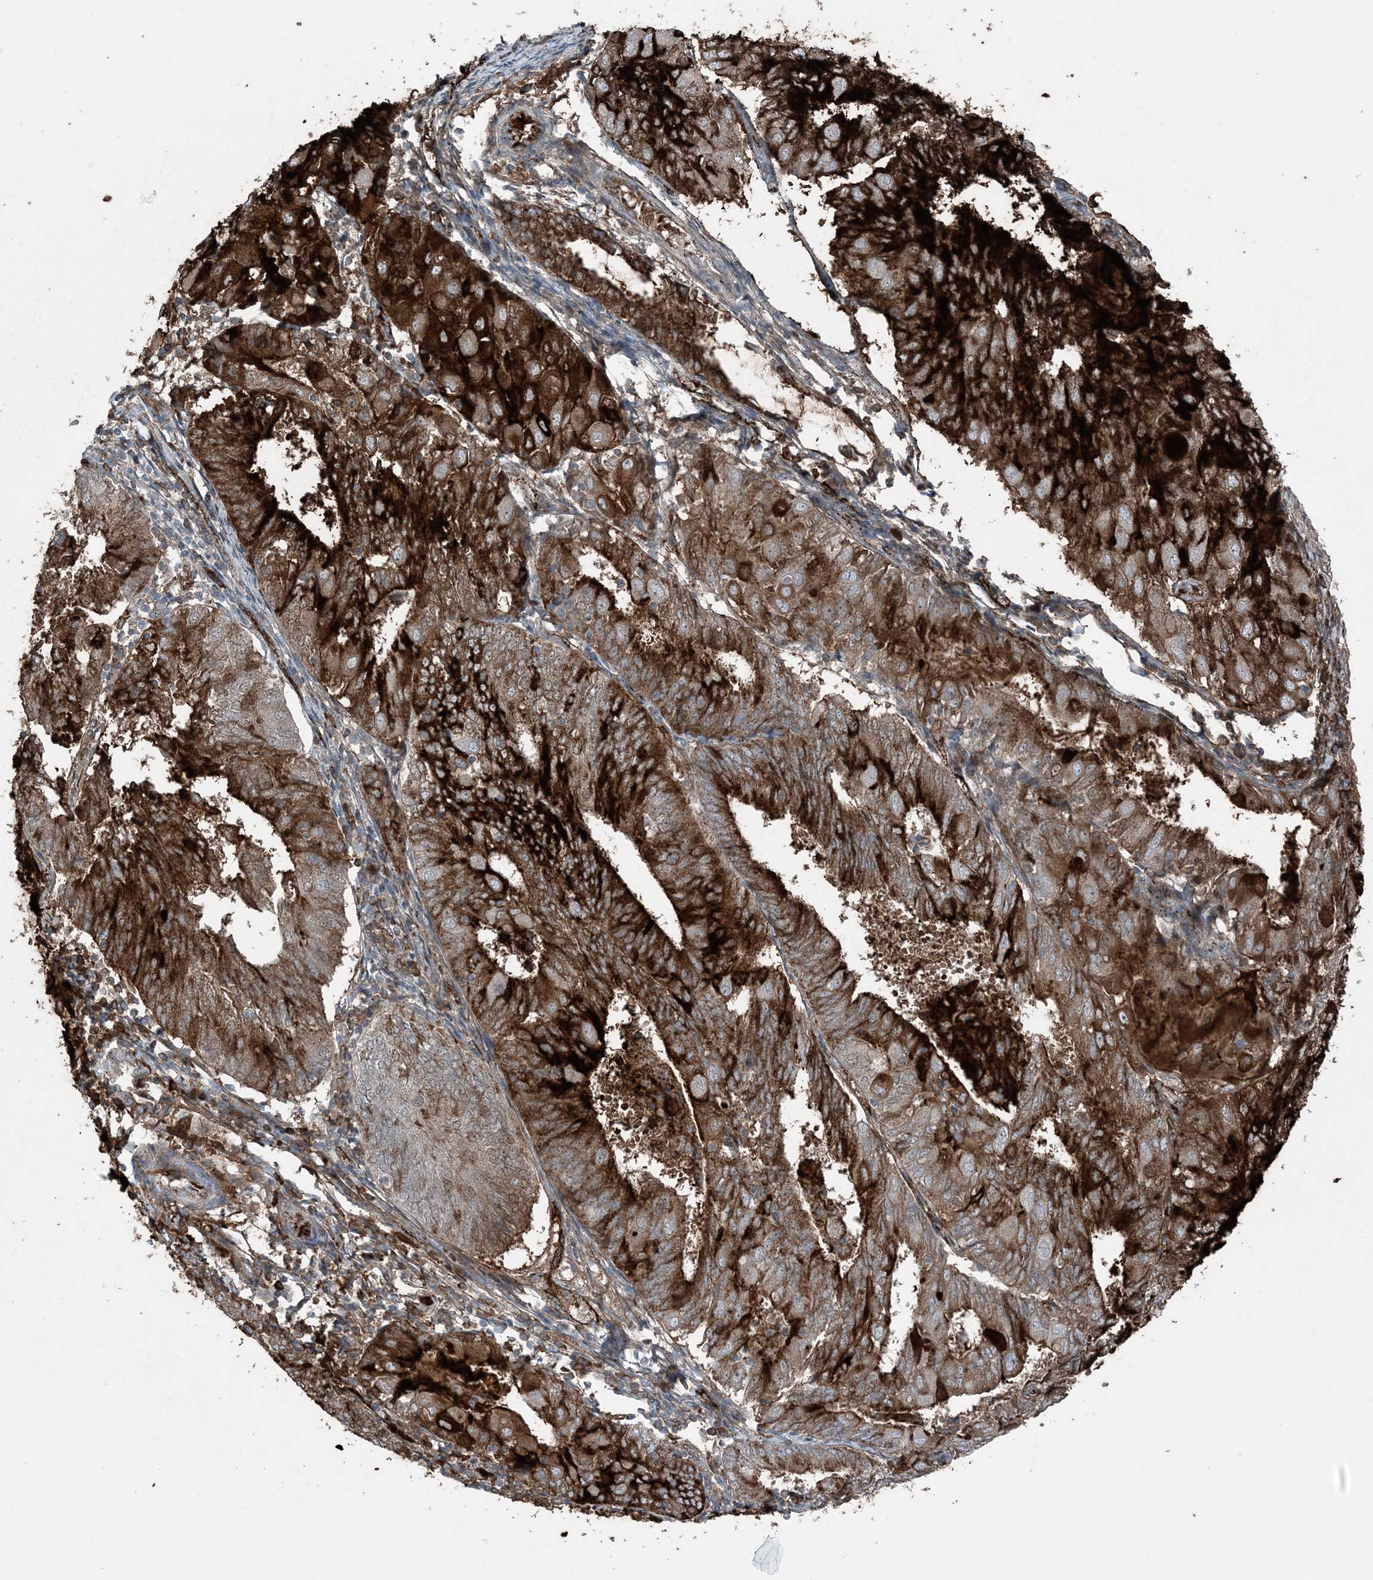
{"staining": {"intensity": "strong", "quantity": ">75%", "location": "cytoplasmic/membranous"}, "tissue": "endometrial cancer", "cell_type": "Tumor cells", "image_type": "cancer", "snomed": [{"axis": "morphology", "description": "Adenocarcinoma, NOS"}, {"axis": "topography", "description": "Endometrium"}], "caption": "This is a micrograph of immunohistochemistry (IHC) staining of endometrial adenocarcinoma, which shows strong staining in the cytoplasmic/membranous of tumor cells.", "gene": "ELOVL7", "patient": {"sex": "female", "age": 81}}